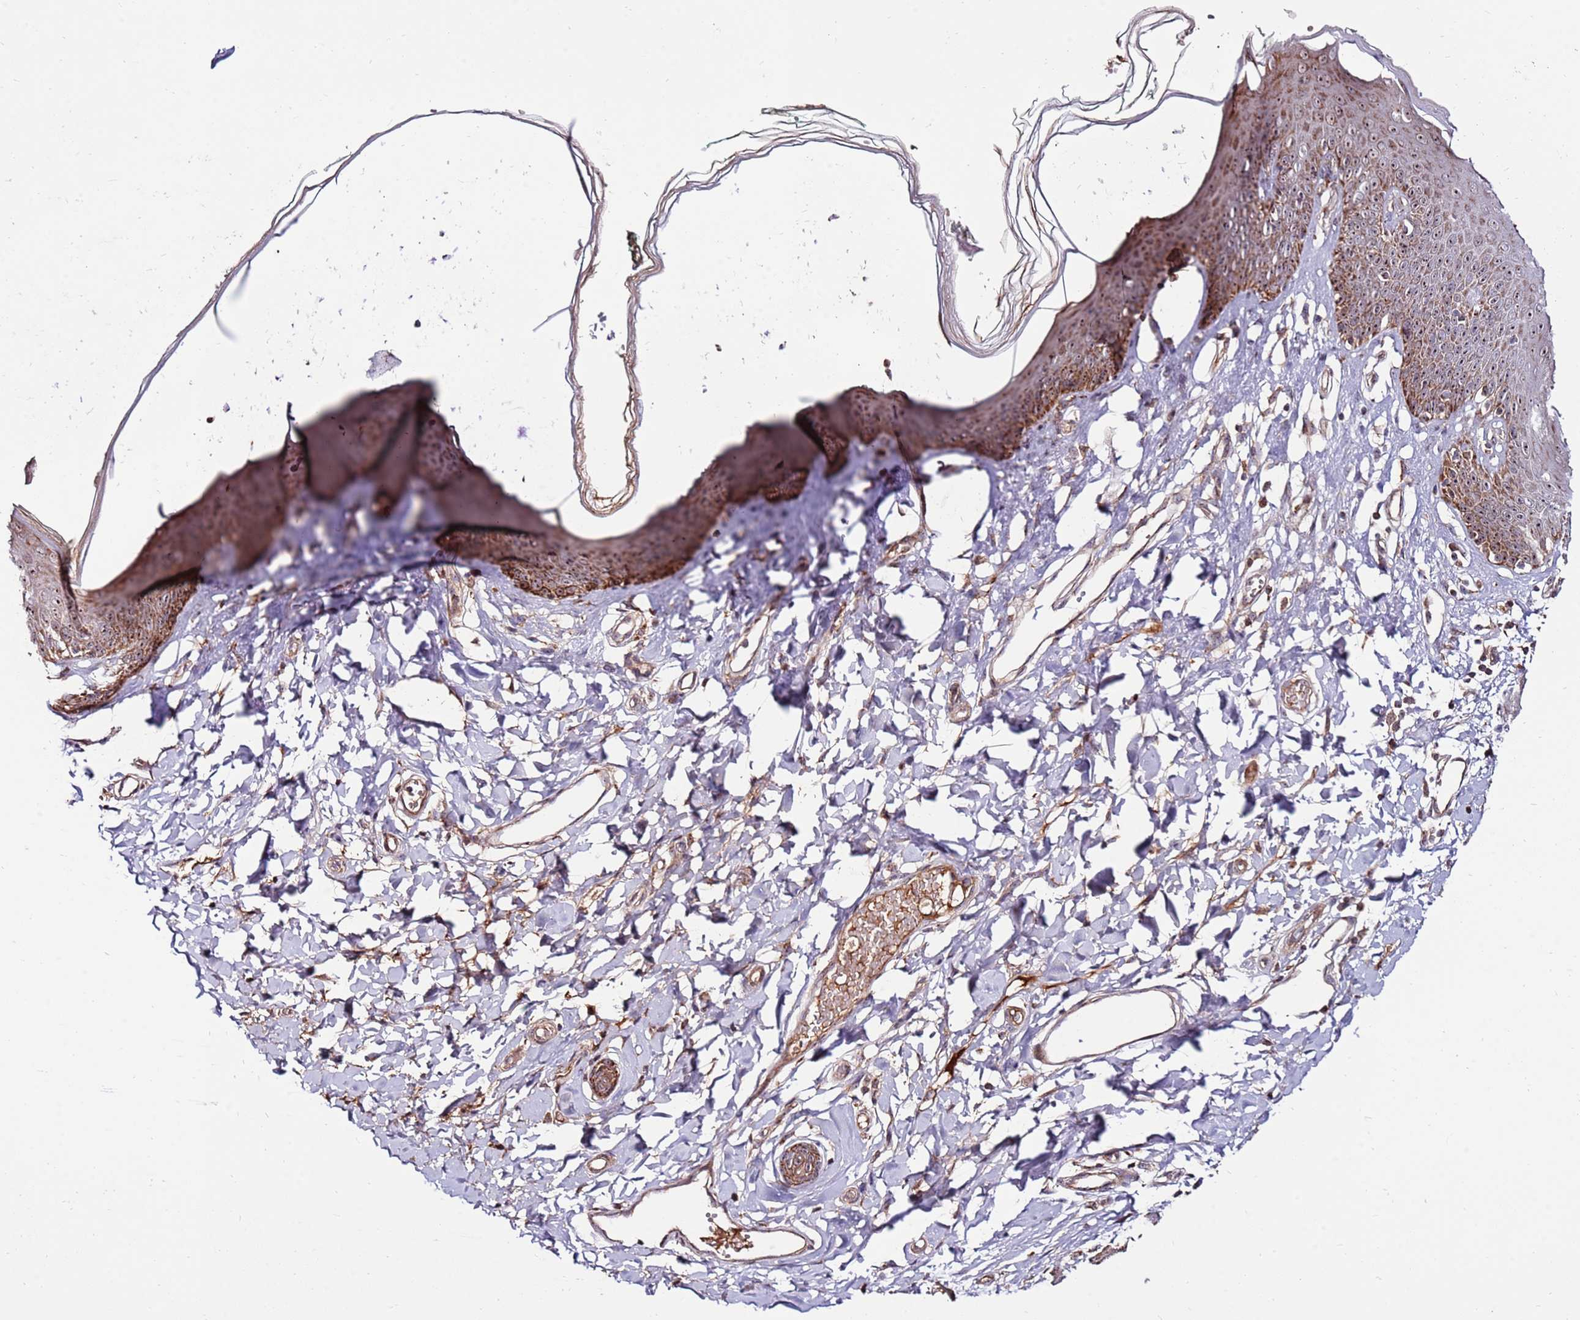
{"staining": {"intensity": "strong", "quantity": ">75%", "location": "cytoplasmic/membranous,nuclear"}, "tissue": "skin", "cell_type": "Epidermal cells", "image_type": "normal", "snomed": [{"axis": "morphology", "description": "Normal tissue, NOS"}, {"axis": "topography", "description": "Vulva"}], "caption": "Immunohistochemical staining of benign human skin reveals >75% levels of strong cytoplasmic/membranous,nuclear protein expression in approximately >75% of epidermal cells. The staining was performed using DAB, with brown indicating positive protein expression. Nuclei are stained blue with hematoxylin.", "gene": "KIF25", "patient": {"sex": "female", "age": 66}}